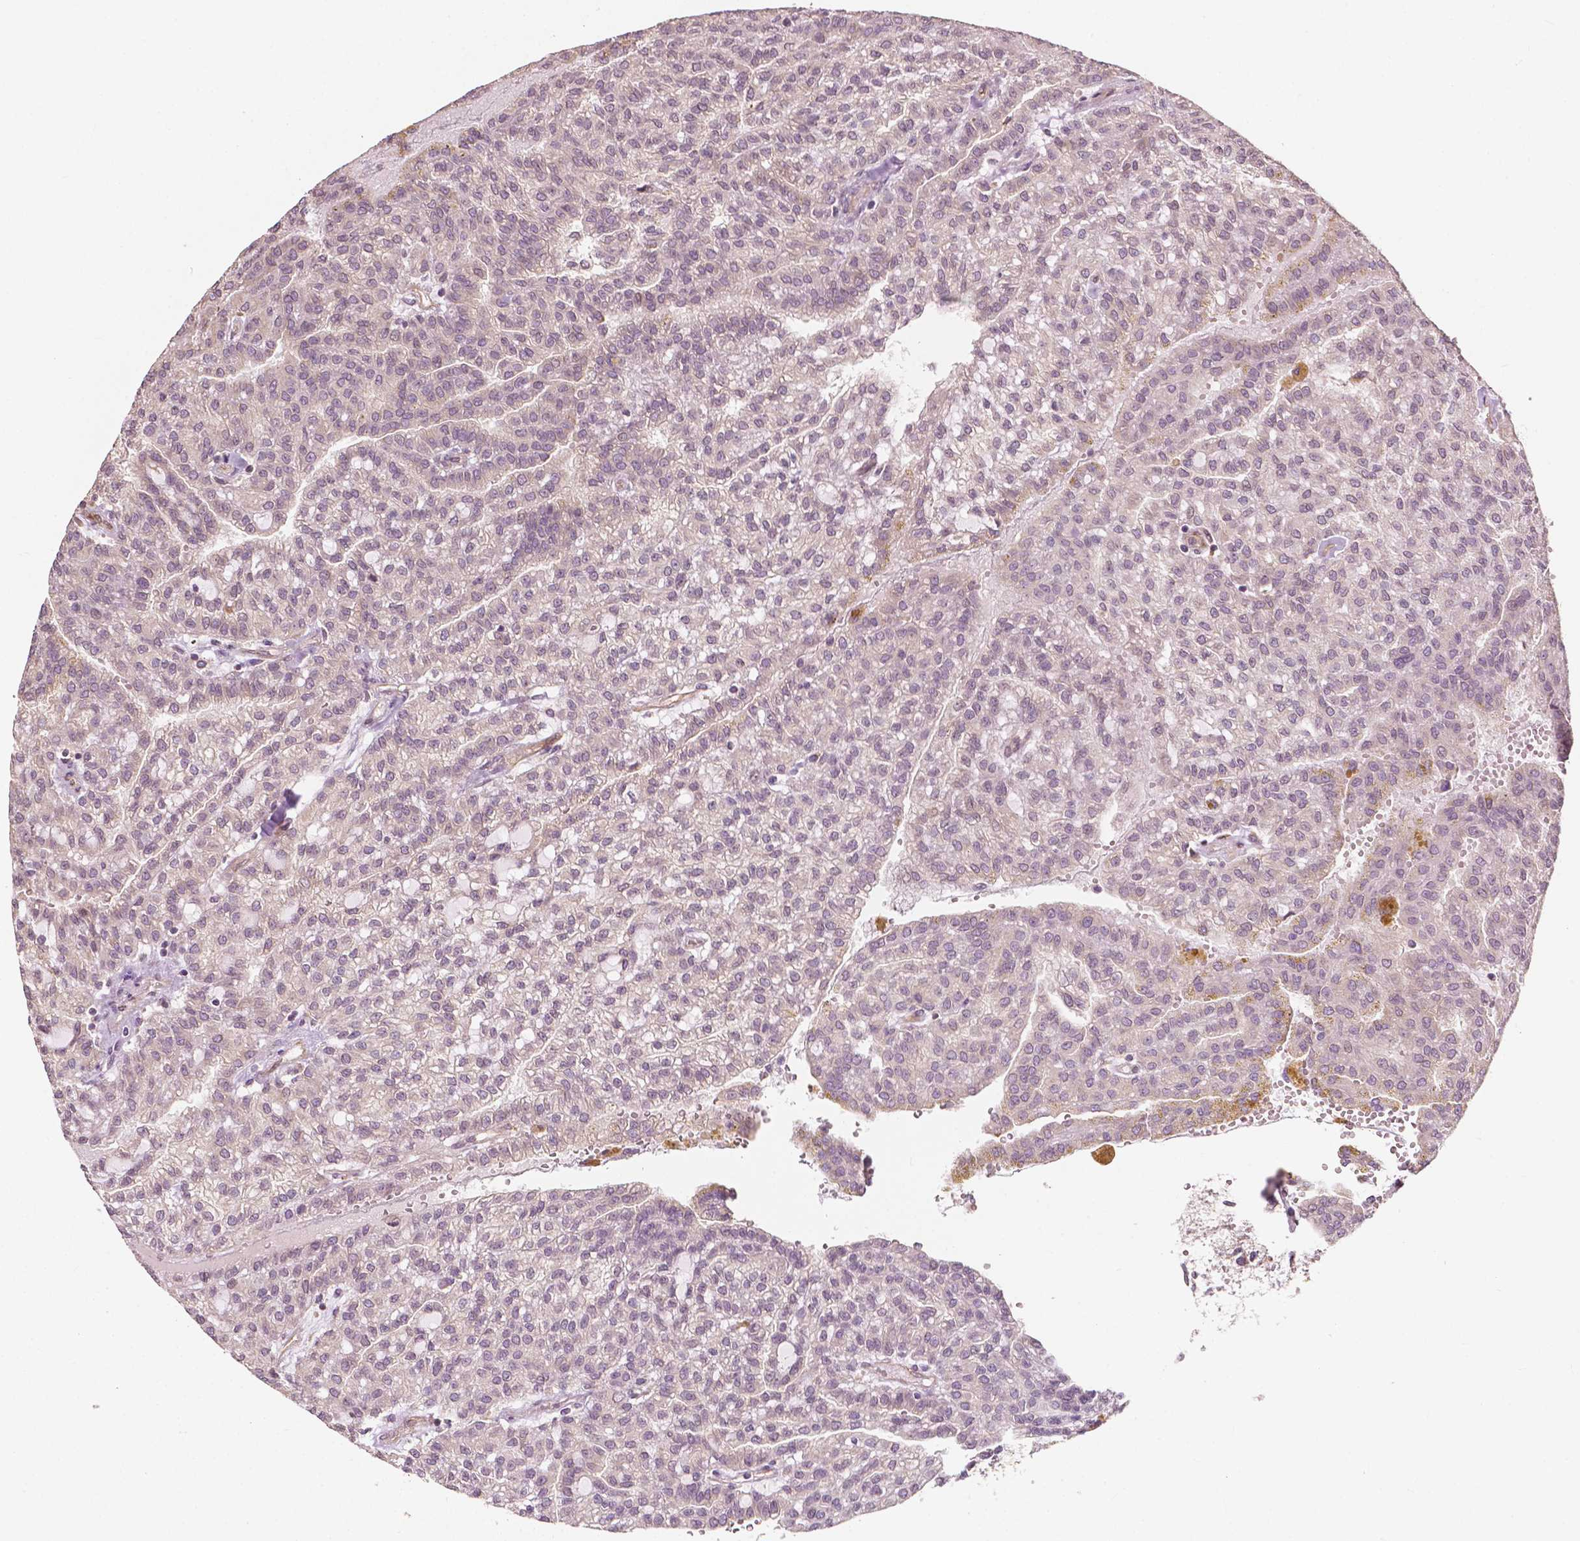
{"staining": {"intensity": "negative", "quantity": "none", "location": "none"}, "tissue": "renal cancer", "cell_type": "Tumor cells", "image_type": "cancer", "snomed": [{"axis": "morphology", "description": "Adenocarcinoma, NOS"}, {"axis": "topography", "description": "Kidney"}], "caption": "Immunohistochemistry (IHC) of adenocarcinoma (renal) exhibits no staining in tumor cells. (Immunohistochemistry, brightfield microscopy, high magnification).", "gene": "G3BP1", "patient": {"sex": "male", "age": 63}}